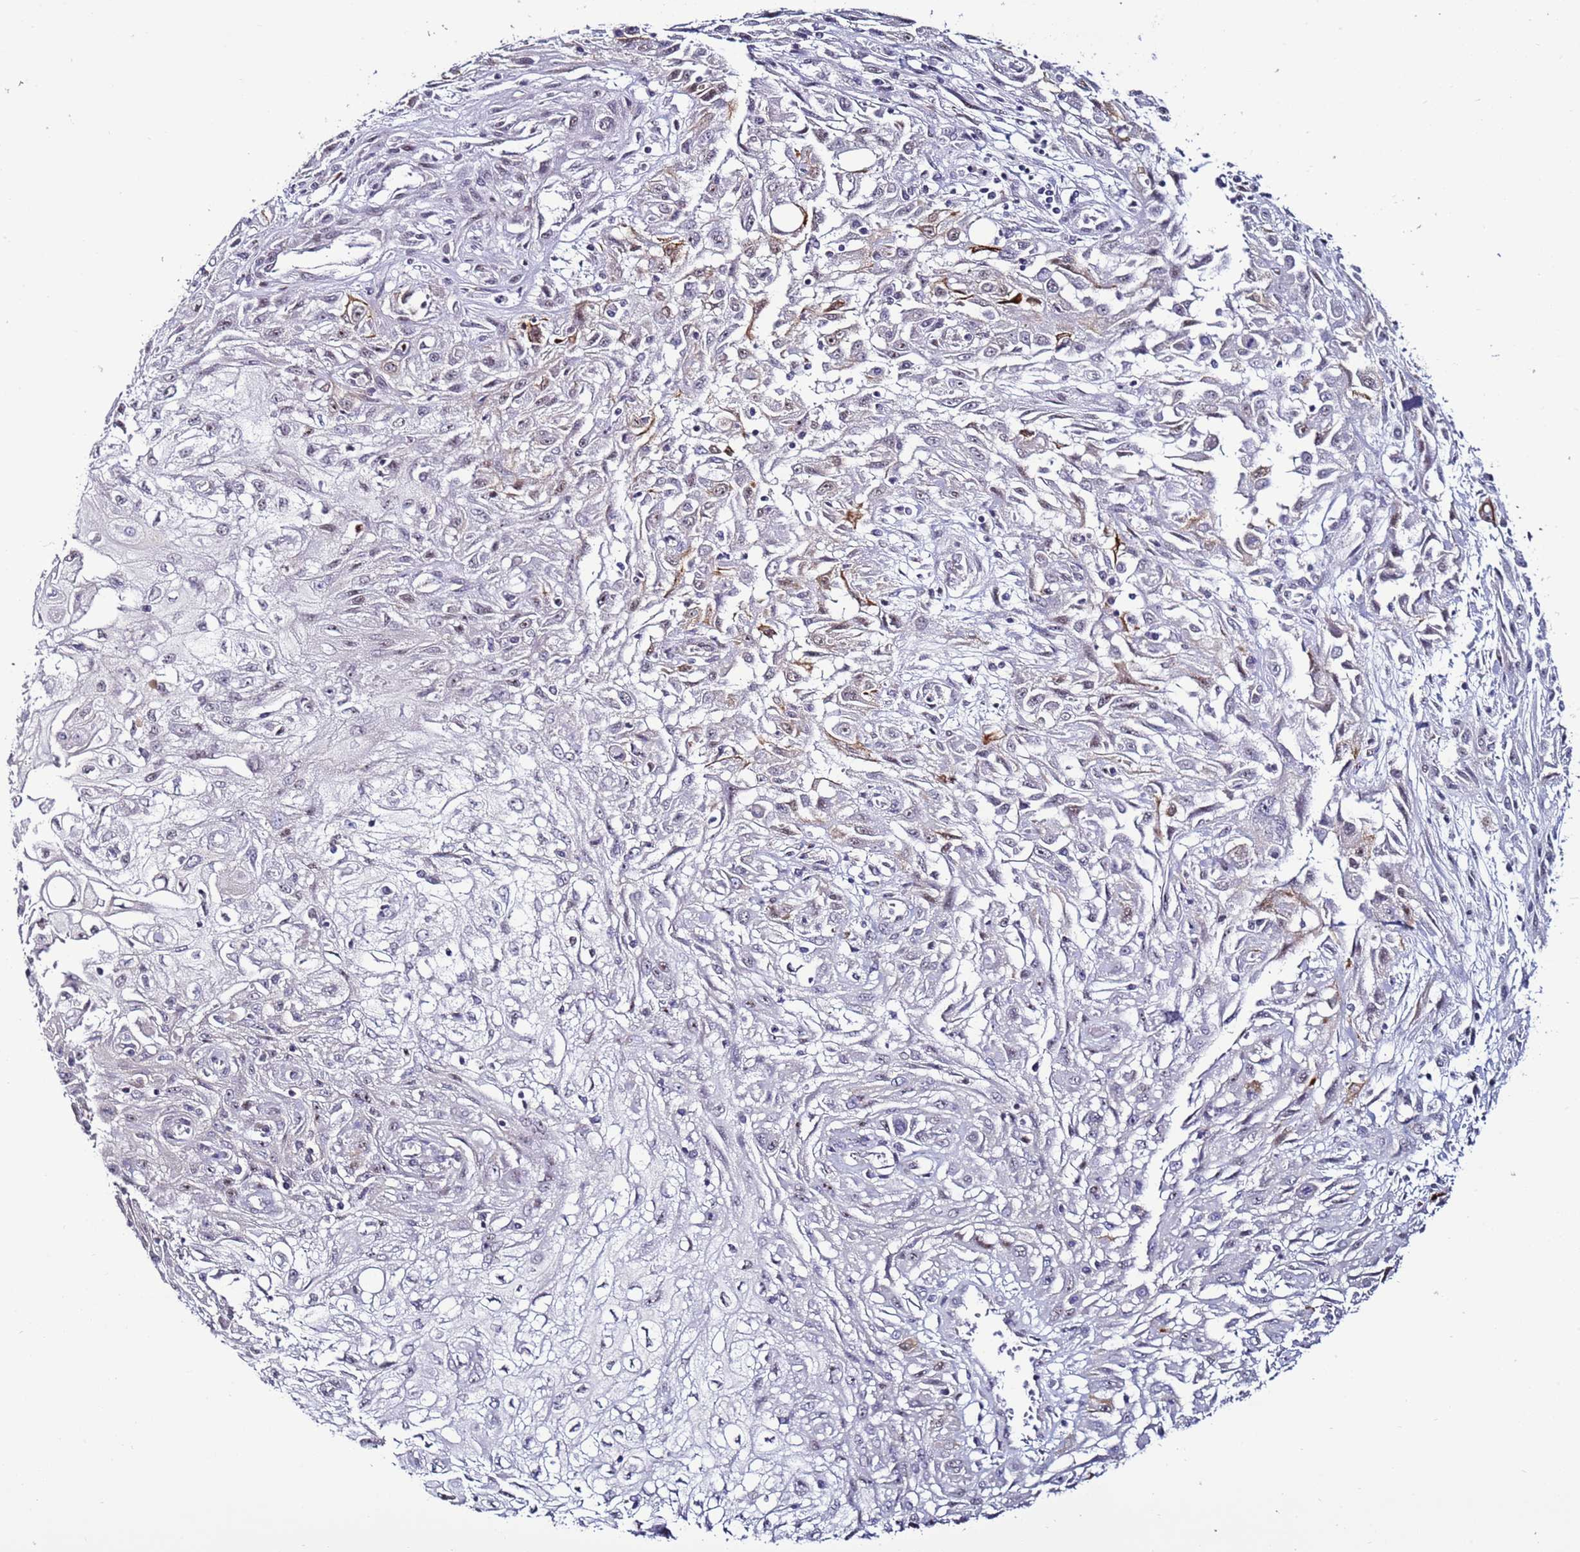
{"staining": {"intensity": "negative", "quantity": "none", "location": "none"}, "tissue": "skin cancer", "cell_type": "Tumor cells", "image_type": "cancer", "snomed": [{"axis": "morphology", "description": "Squamous cell carcinoma, NOS"}, {"axis": "morphology", "description": "Squamous cell carcinoma, metastatic, NOS"}, {"axis": "topography", "description": "Skin"}, {"axis": "topography", "description": "Lymph node"}], "caption": "A histopathology image of human squamous cell carcinoma (skin) is negative for staining in tumor cells.", "gene": "PSMA7", "patient": {"sex": "male", "age": 75}}